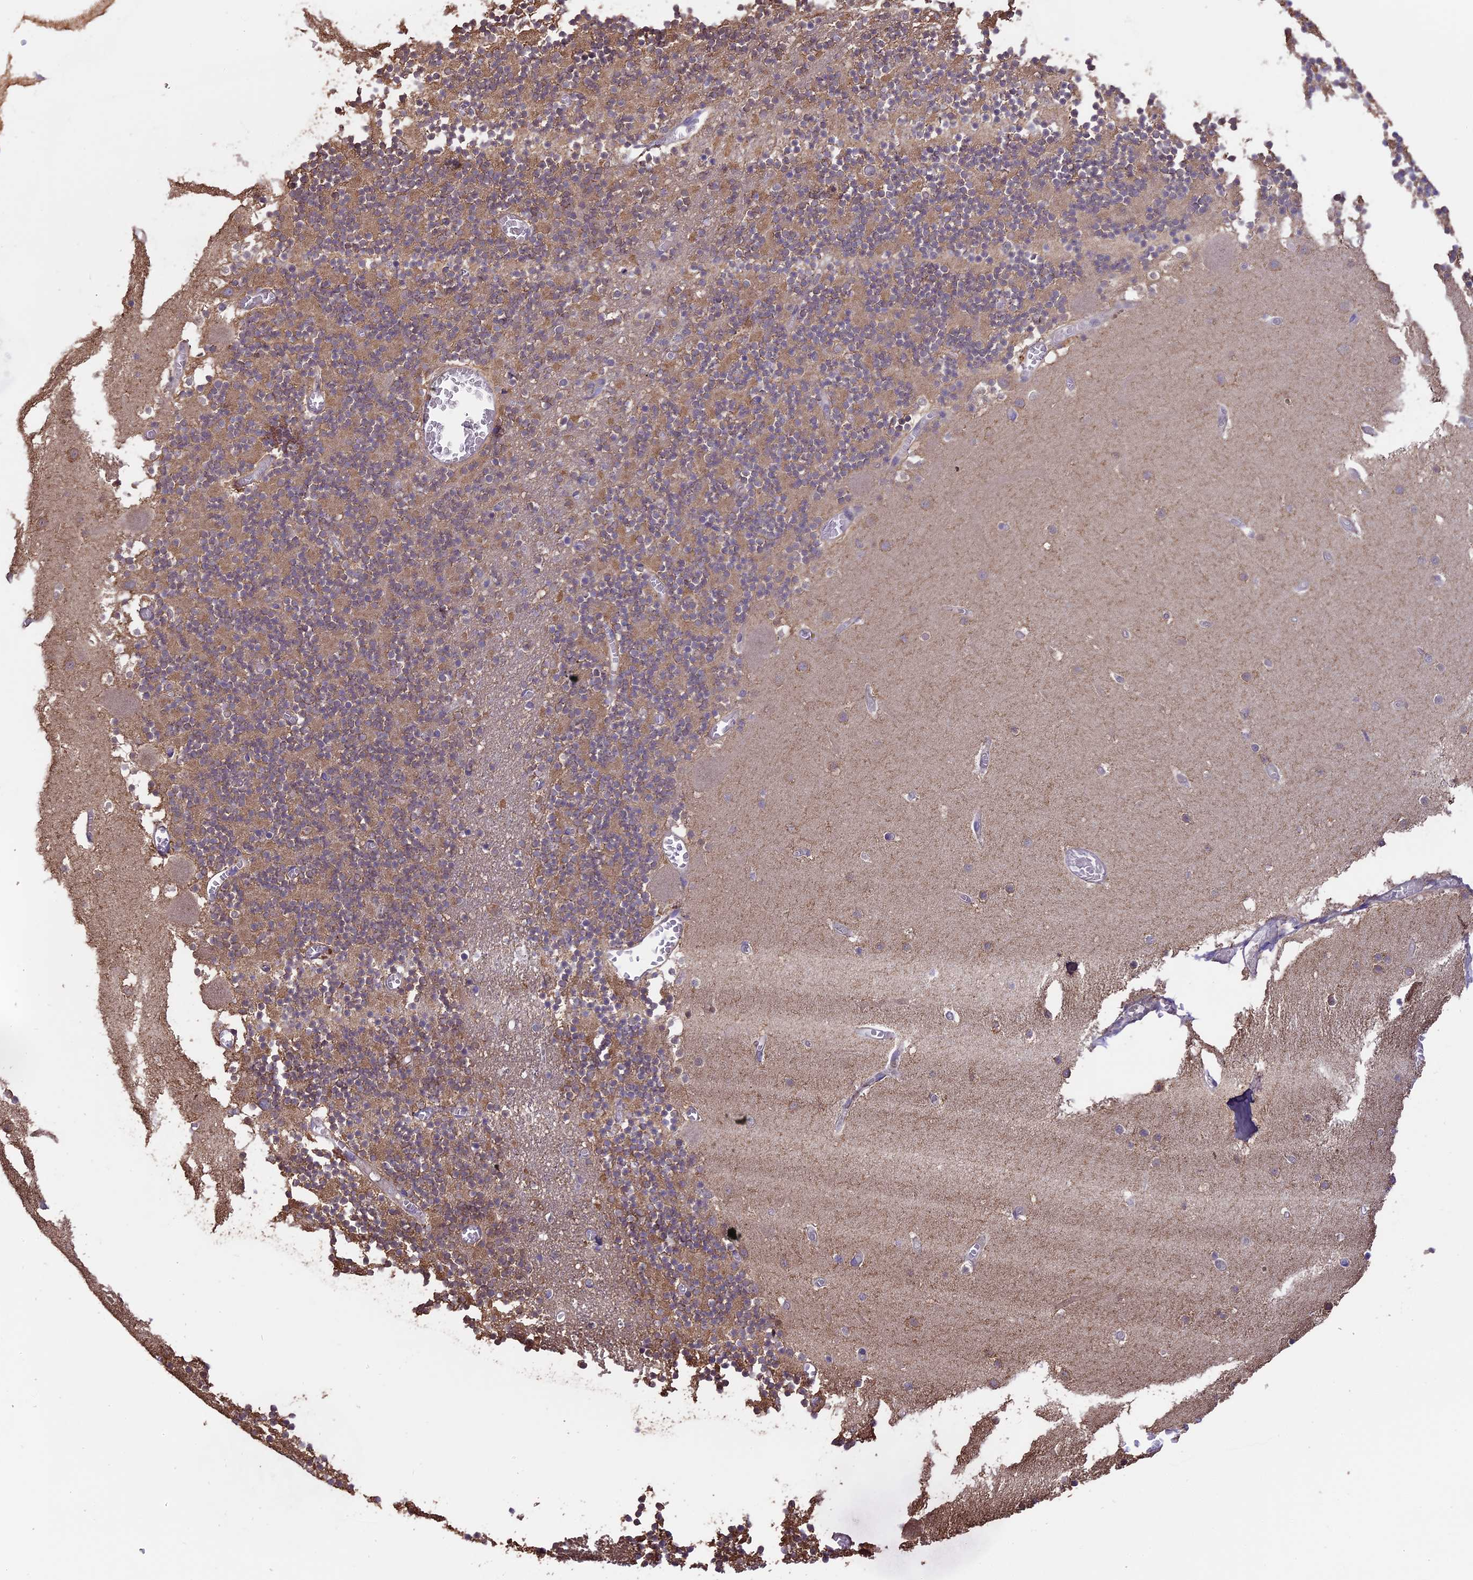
{"staining": {"intensity": "weak", "quantity": ">75%", "location": "cytoplasmic/membranous"}, "tissue": "cerebellum", "cell_type": "Cells in granular layer", "image_type": "normal", "snomed": [{"axis": "morphology", "description": "Normal tissue, NOS"}, {"axis": "topography", "description": "Cerebellum"}], "caption": "A histopathology image of human cerebellum stained for a protein exhibits weak cytoplasmic/membranous brown staining in cells in granular layer.", "gene": "ARHGAP19", "patient": {"sex": "female", "age": 28}}